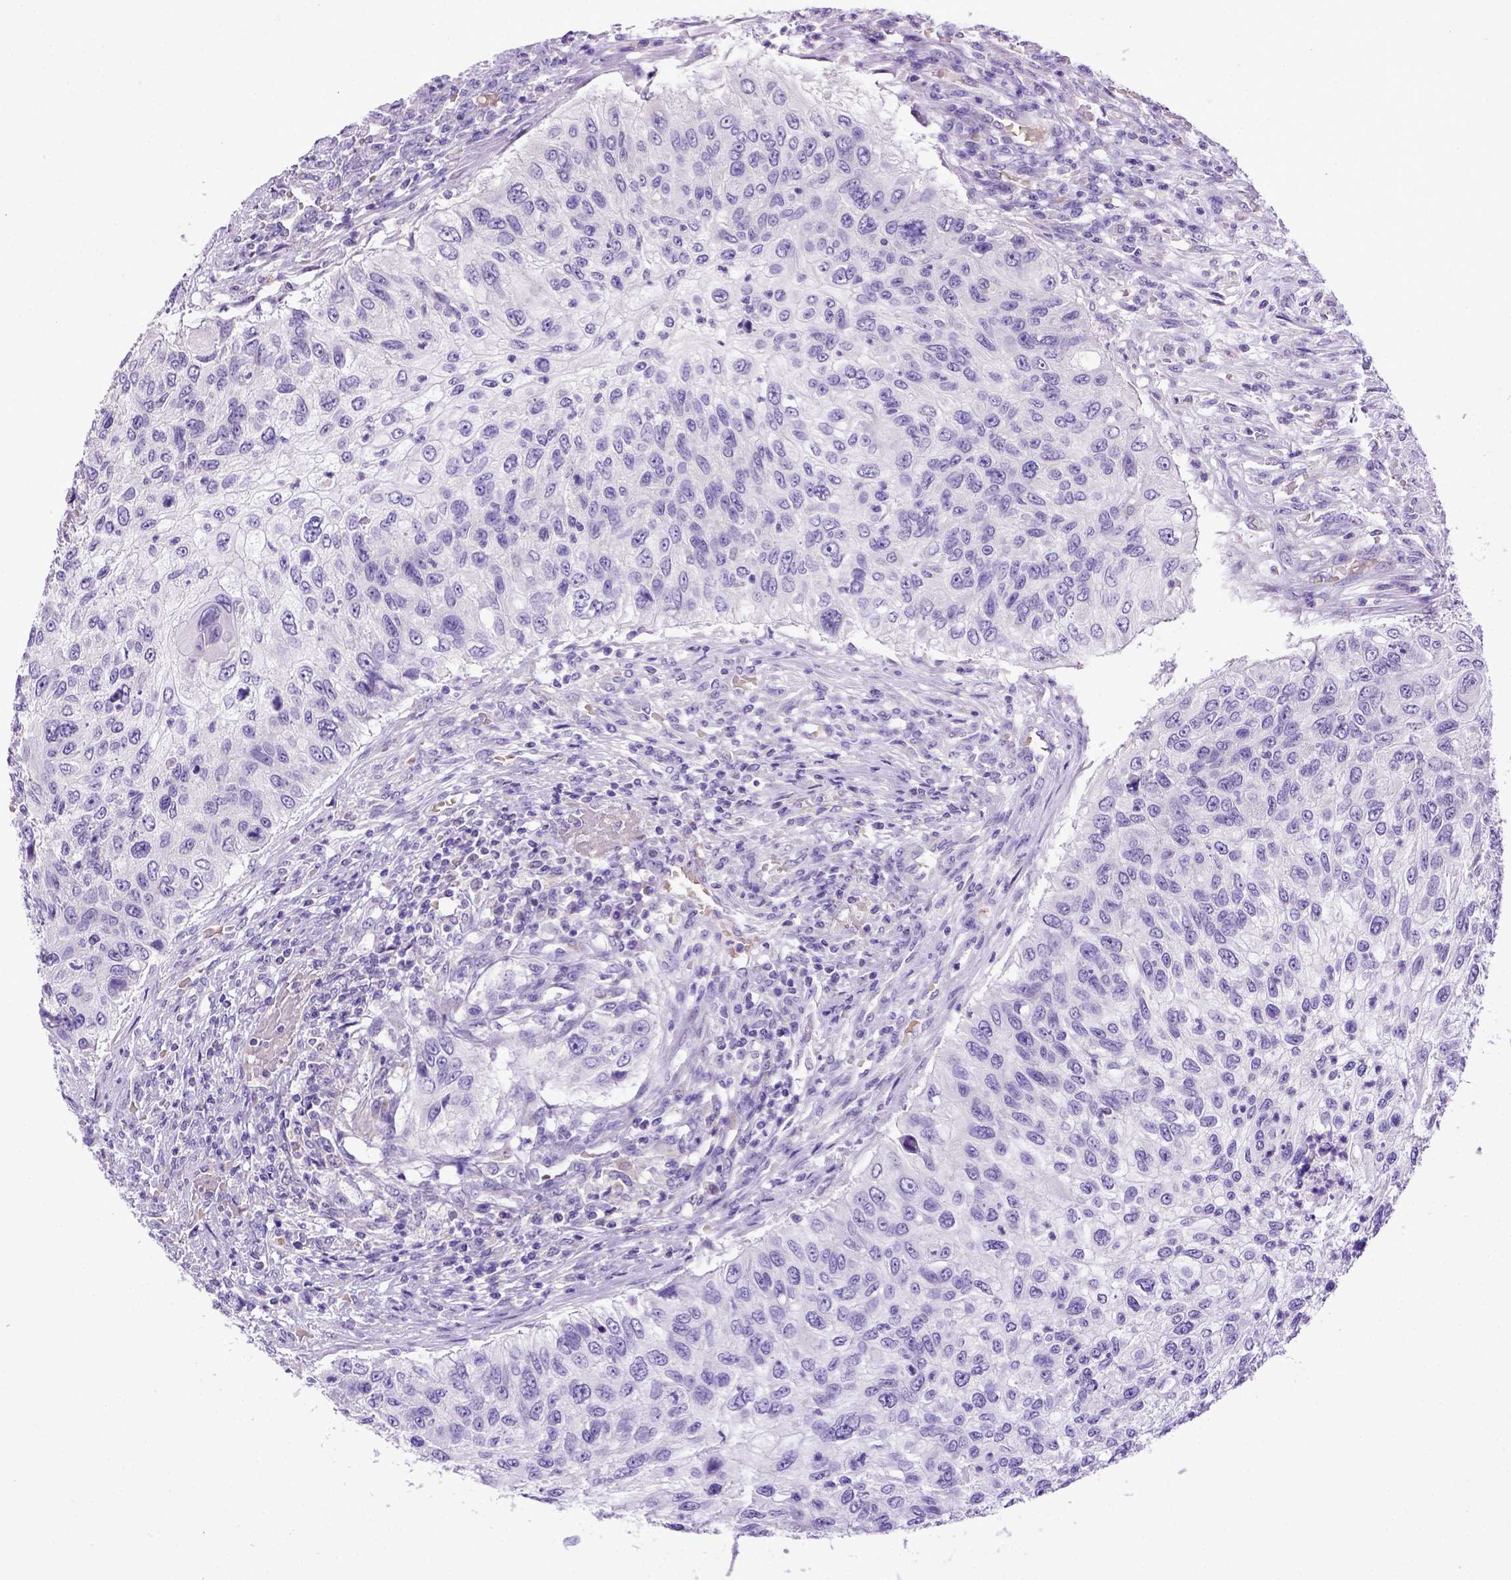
{"staining": {"intensity": "negative", "quantity": "none", "location": "none"}, "tissue": "urothelial cancer", "cell_type": "Tumor cells", "image_type": "cancer", "snomed": [{"axis": "morphology", "description": "Urothelial carcinoma, High grade"}, {"axis": "topography", "description": "Urinary bladder"}], "caption": "Human urothelial cancer stained for a protein using immunohistochemistry displays no expression in tumor cells.", "gene": "SPEF1", "patient": {"sex": "female", "age": 60}}